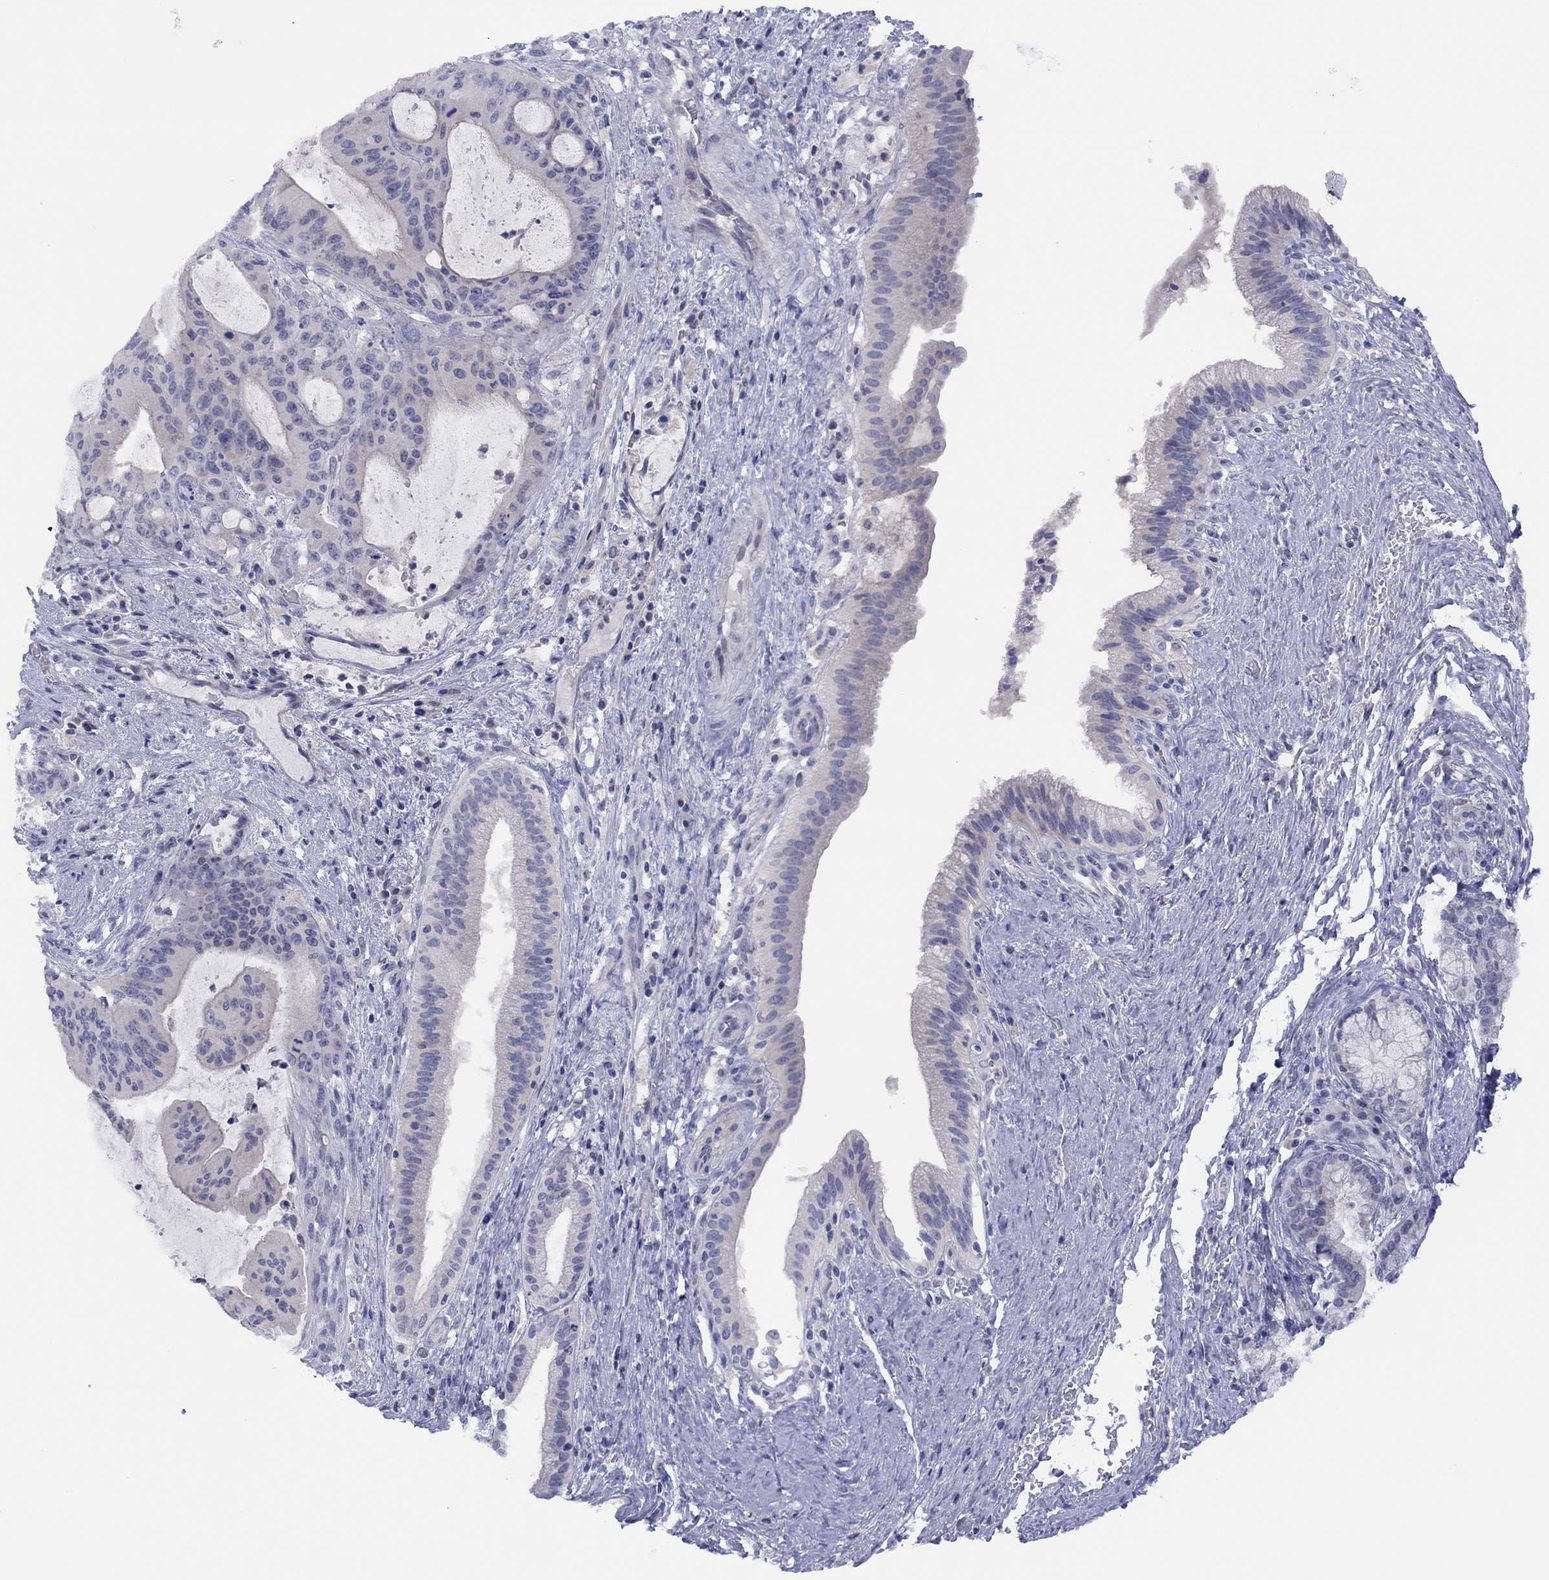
{"staining": {"intensity": "negative", "quantity": "none", "location": "none"}, "tissue": "liver cancer", "cell_type": "Tumor cells", "image_type": "cancer", "snomed": [{"axis": "morphology", "description": "Cholangiocarcinoma"}, {"axis": "topography", "description": "Liver"}], "caption": "Immunohistochemistry (IHC) histopathology image of human liver cholangiocarcinoma stained for a protein (brown), which exhibits no staining in tumor cells.", "gene": "CYP2B6", "patient": {"sex": "female", "age": 73}}